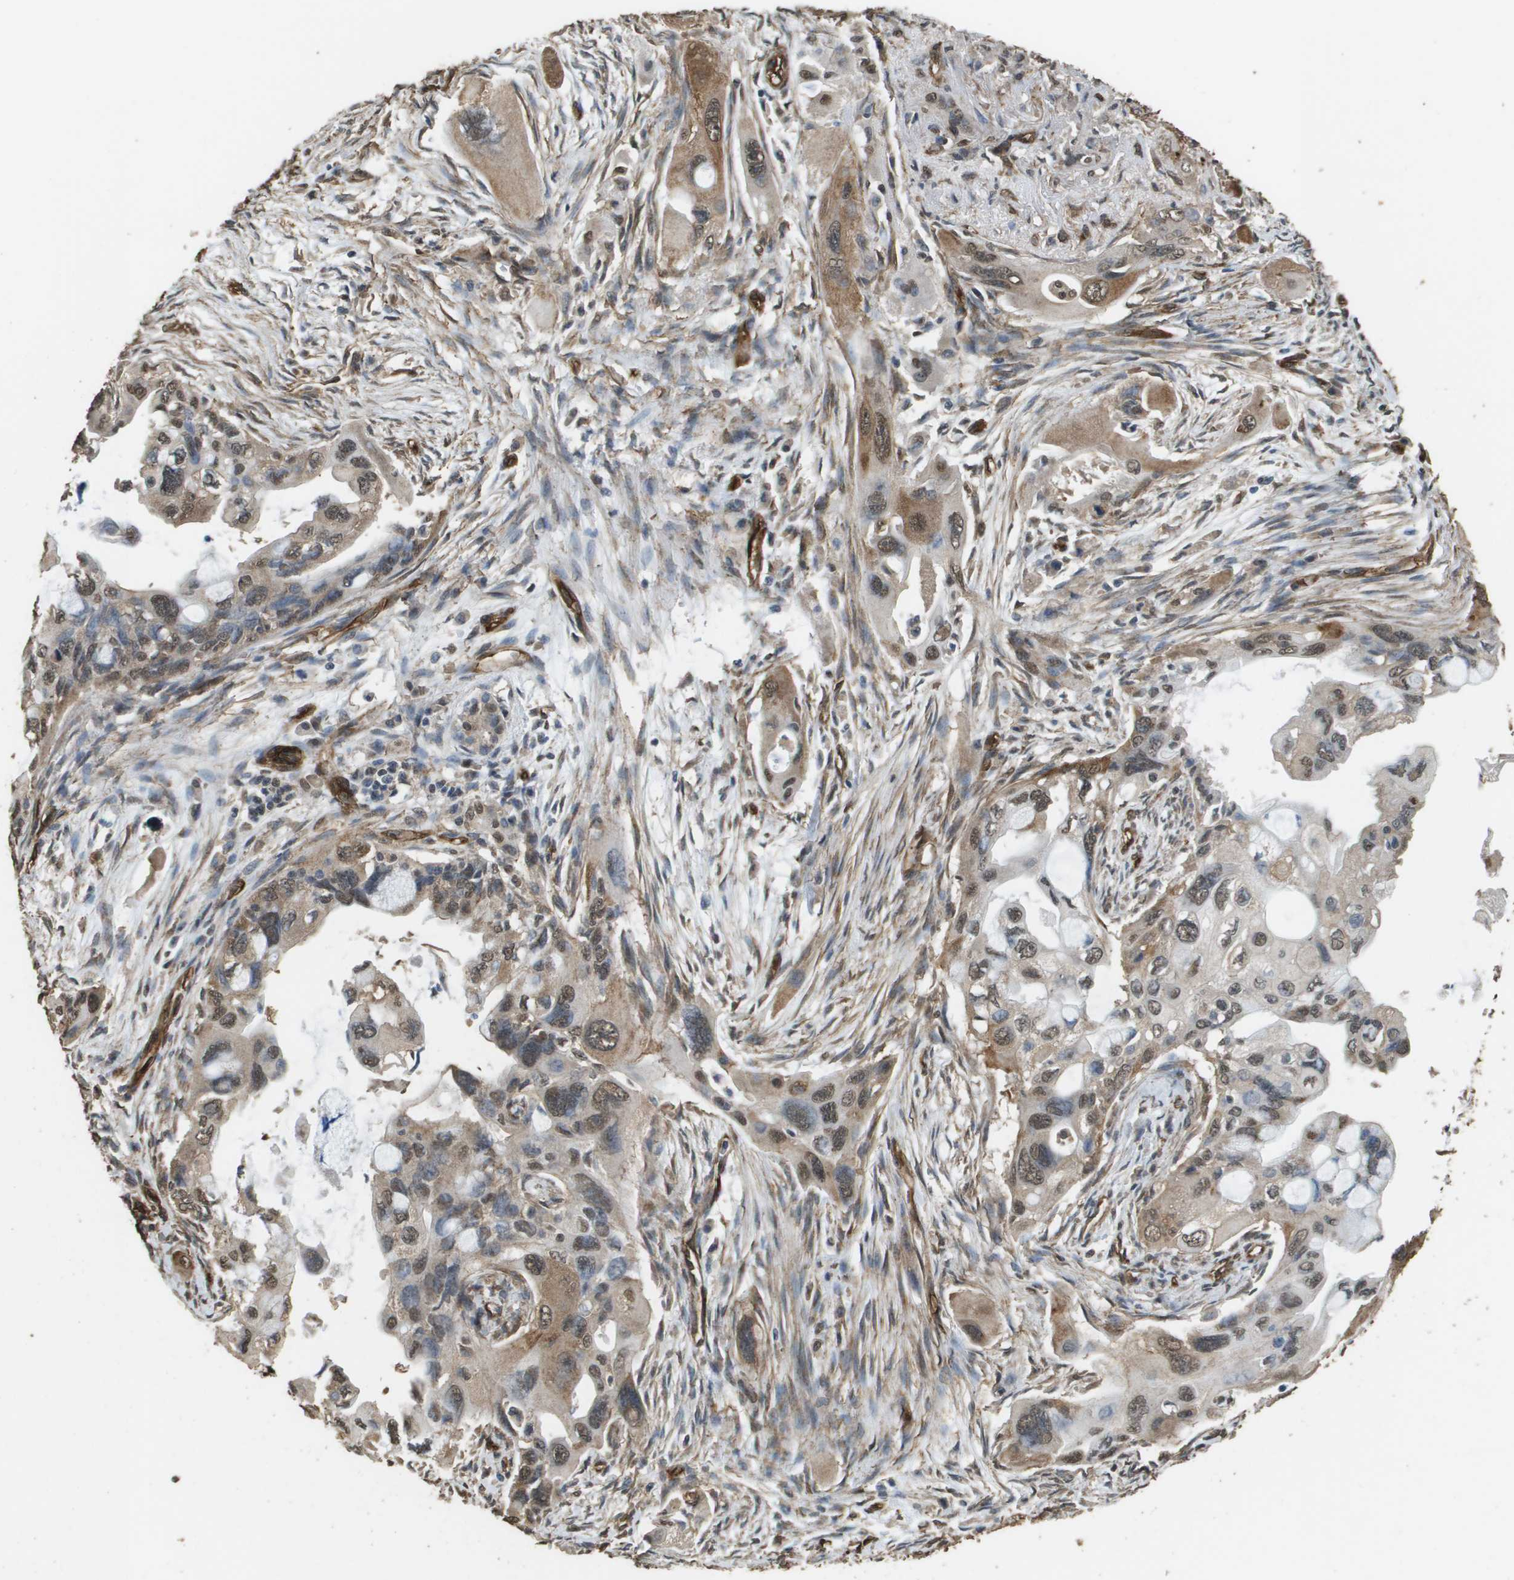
{"staining": {"intensity": "moderate", "quantity": ">75%", "location": "cytoplasmic/membranous,nuclear"}, "tissue": "pancreatic cancer", "cell_type": "Tumor cells", "image_type": "cancer", "snomed": [{"axis": "morphology", "description": "Adenocarcinoma, NOS"}, {"axis": "topography", "description": "Pancreas"}], "caption": "The micrograph demonstrates immunohistochemical staining of pancreatic cancer. There is moderate cytoplasmic/membranous and nuclear staining is identified in approximately >75% of tumor cells.", "gene": "AAMP", "patient": {"sex": "male", "age": 73}}